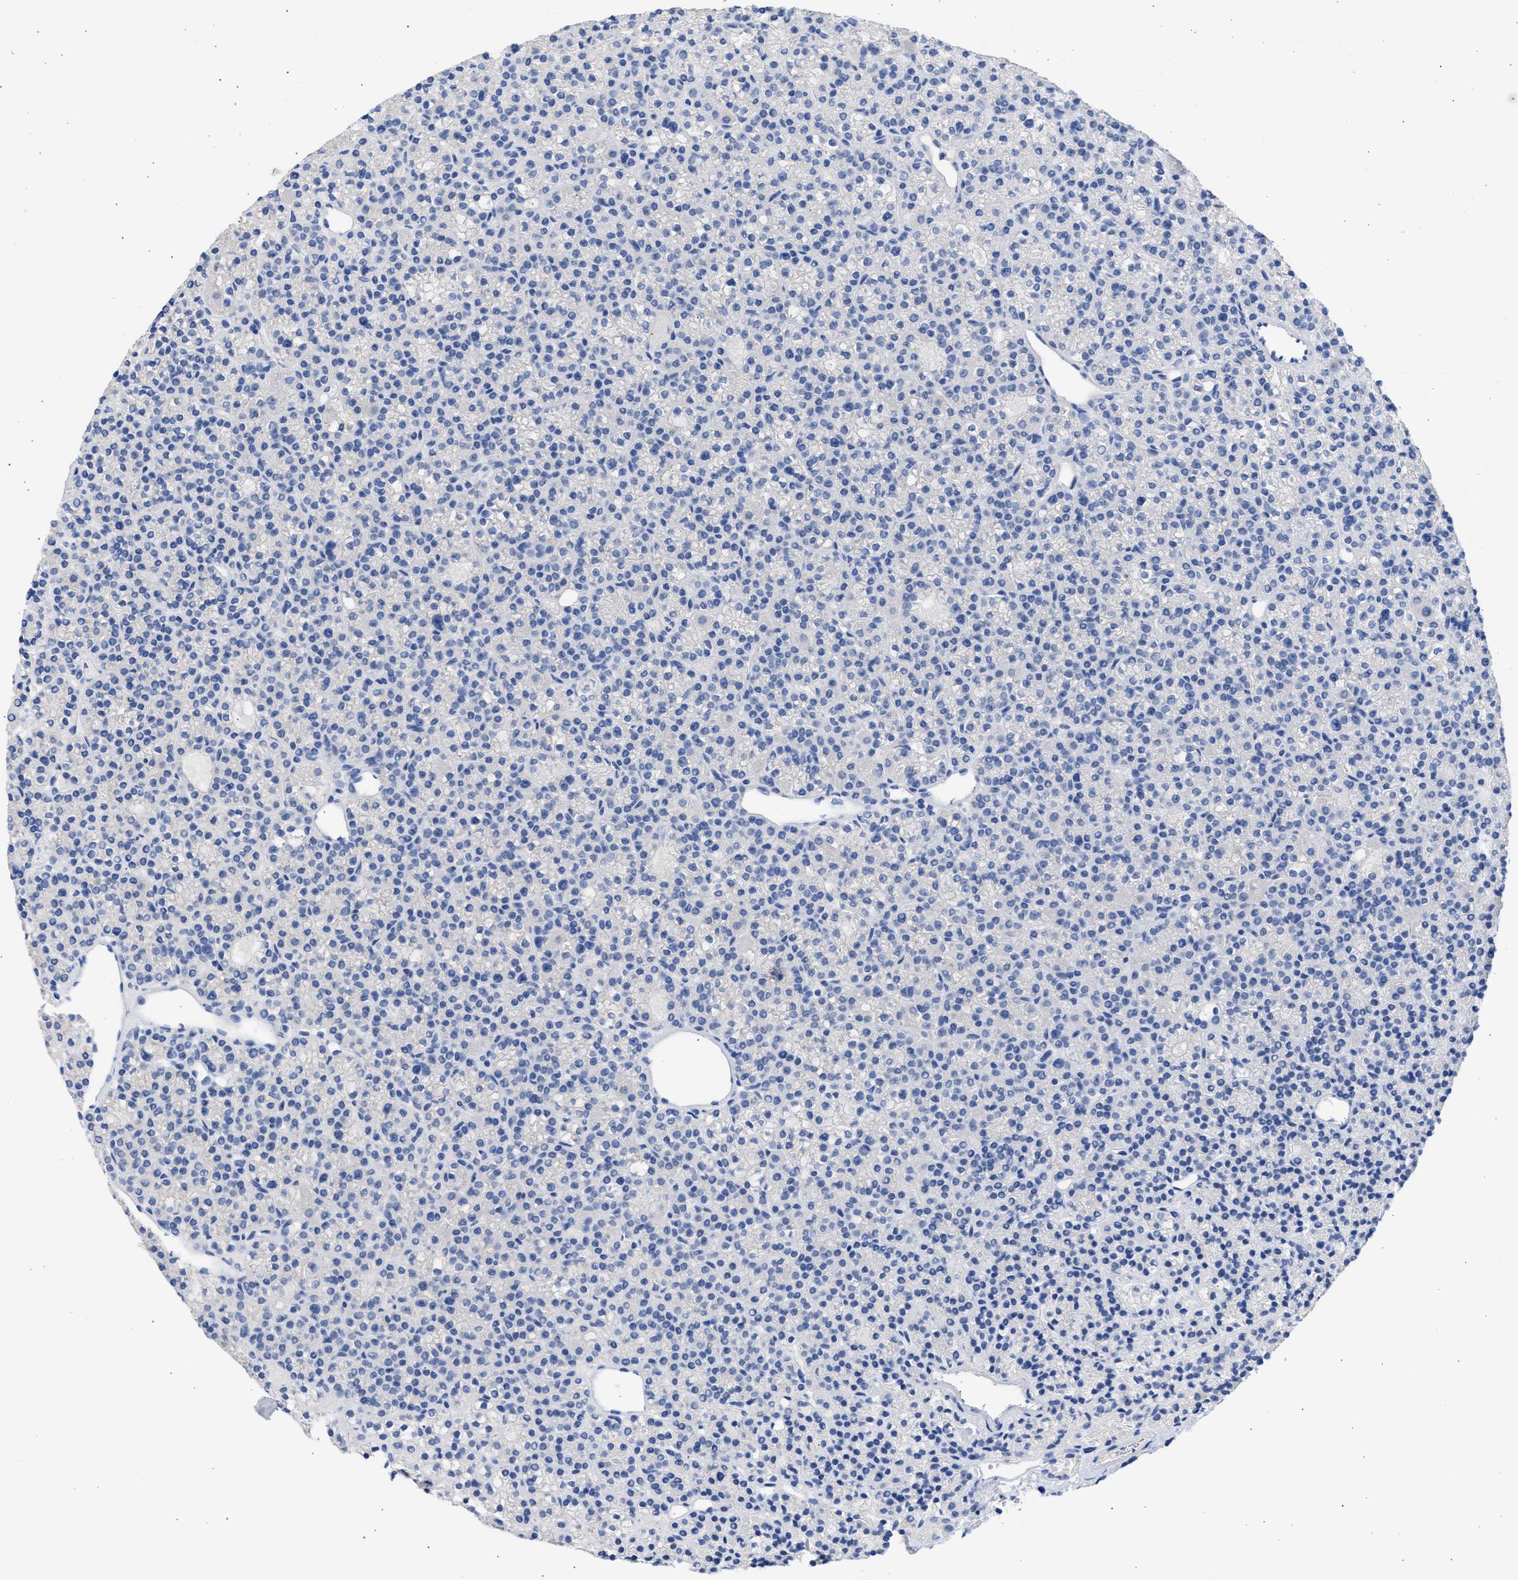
{"staining": {"intensity": "negative", "quantity": "none", "location": "none"}, "tissue": "parathyroid gland", "cell_type": "Glandular cells", "image_type": "normal", "snomed": [{"axis": "morphology", "description": "Normal tissue, NOS"}, {"axis": "morphology", "description": "Adenoma, NOS"}, {"axis": "topography", "description": "Parathyroid gland"}], "caption": "This is a histopathology image of immunohistochemistry (IHC) staining of benign parathyroid gland, which shows no positivity in glandular cells. (Brightfield microscopy of DAB immunohistochemistry (IHC) at high magnification).", "gene": "RSPH1", "patient": {"sex": "female", "age": 64}}